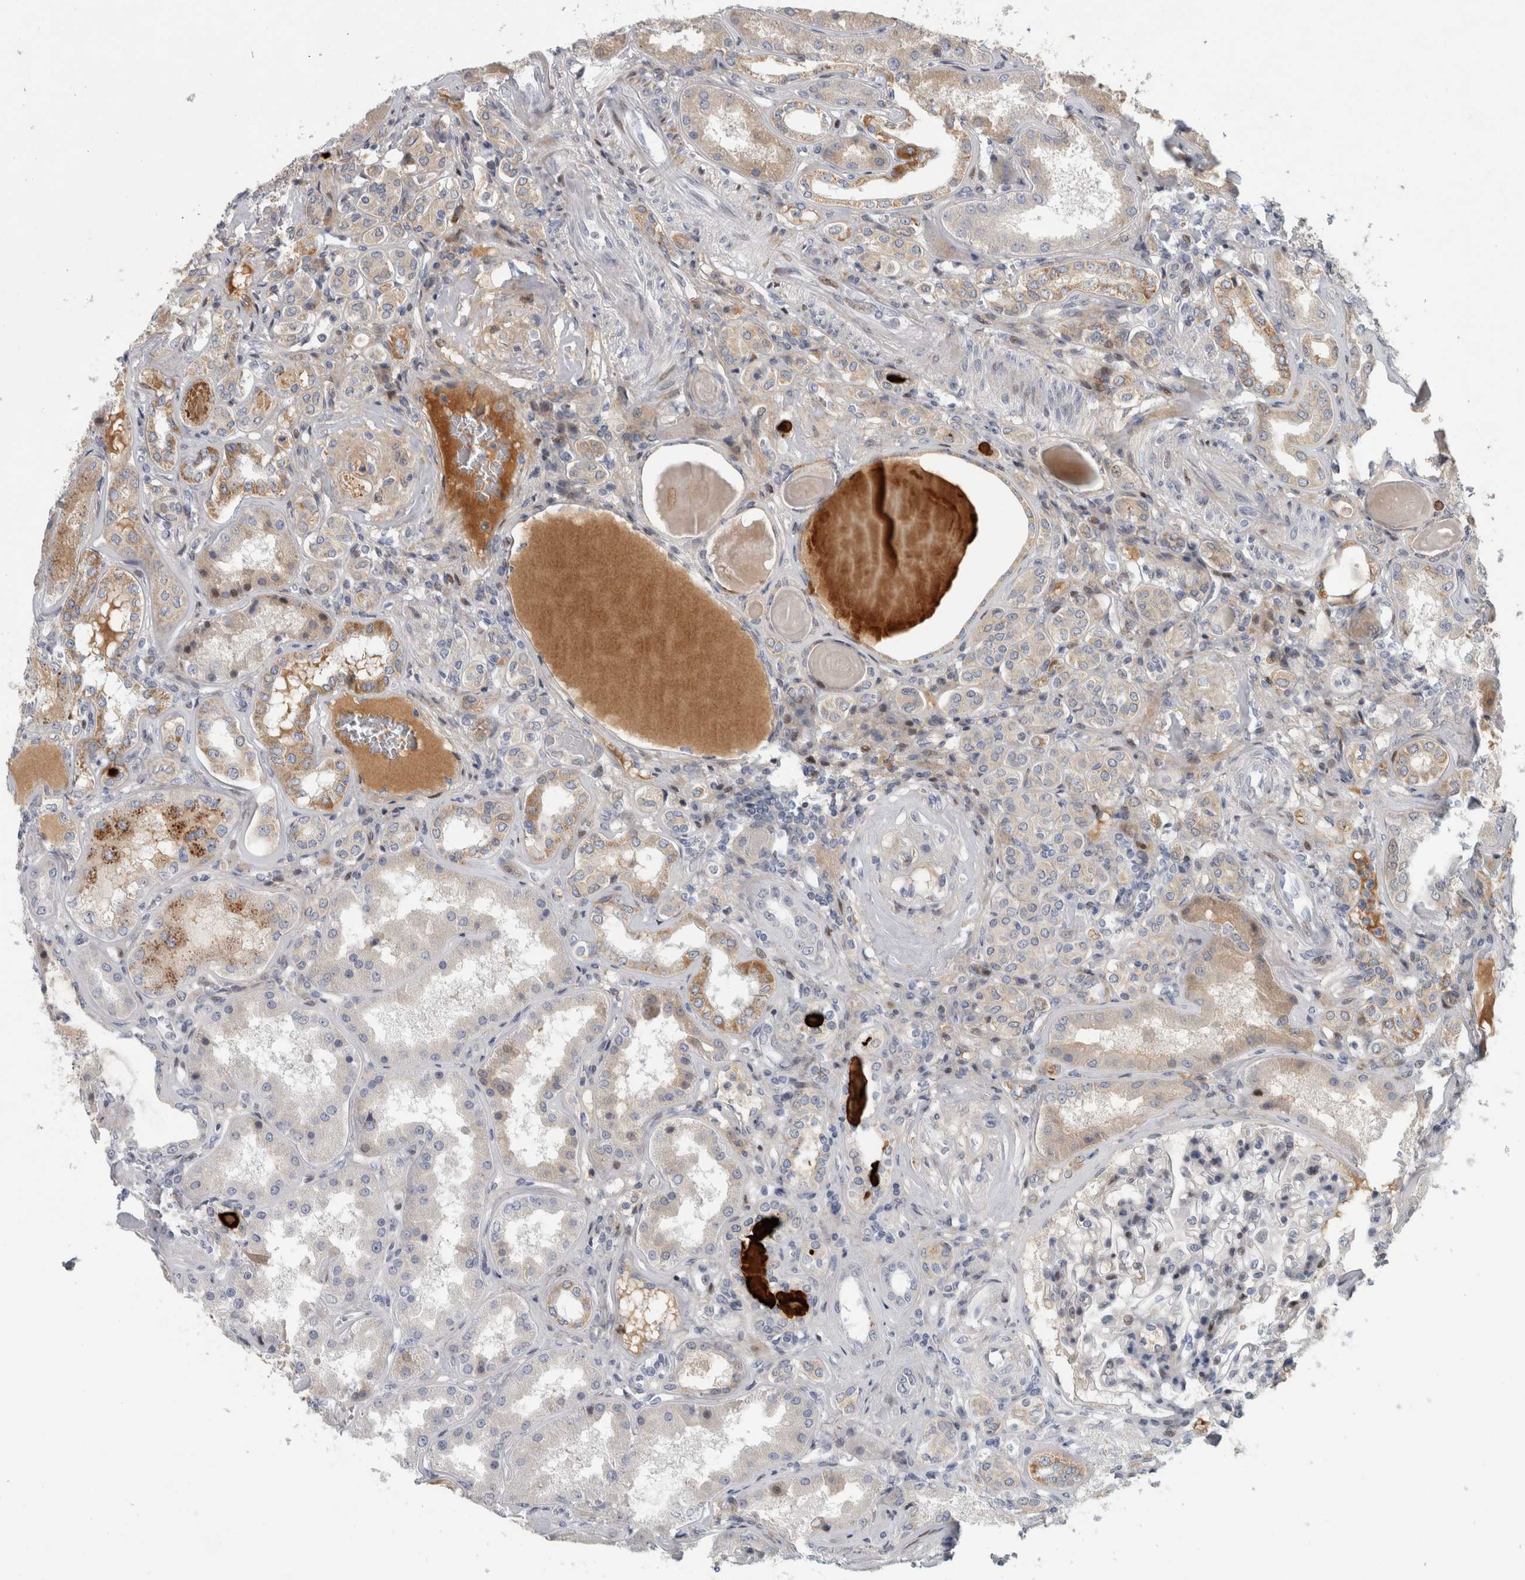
{"staining": {"intensity": "strong", "quantity": "<25%", "location": "nuclear"}, "tissue": "kidney", "cell_type": "Cells in glomeruli", "image_type": "normal", "snomed": [{"axis": "morphology", "description": "Normal tissue, NOS"}, {"axis": "topography", "description": "Kidney"}], "caption": "High-power microscopy captured an immunohistochemistry (IHC) image of normal kidney, revealing strong nuclear staining in about <25% of cells in glomeruli. Nuclei are stained in blue.", "gene": "RBM48", "patient": {"sex": "female", "age": 56}}